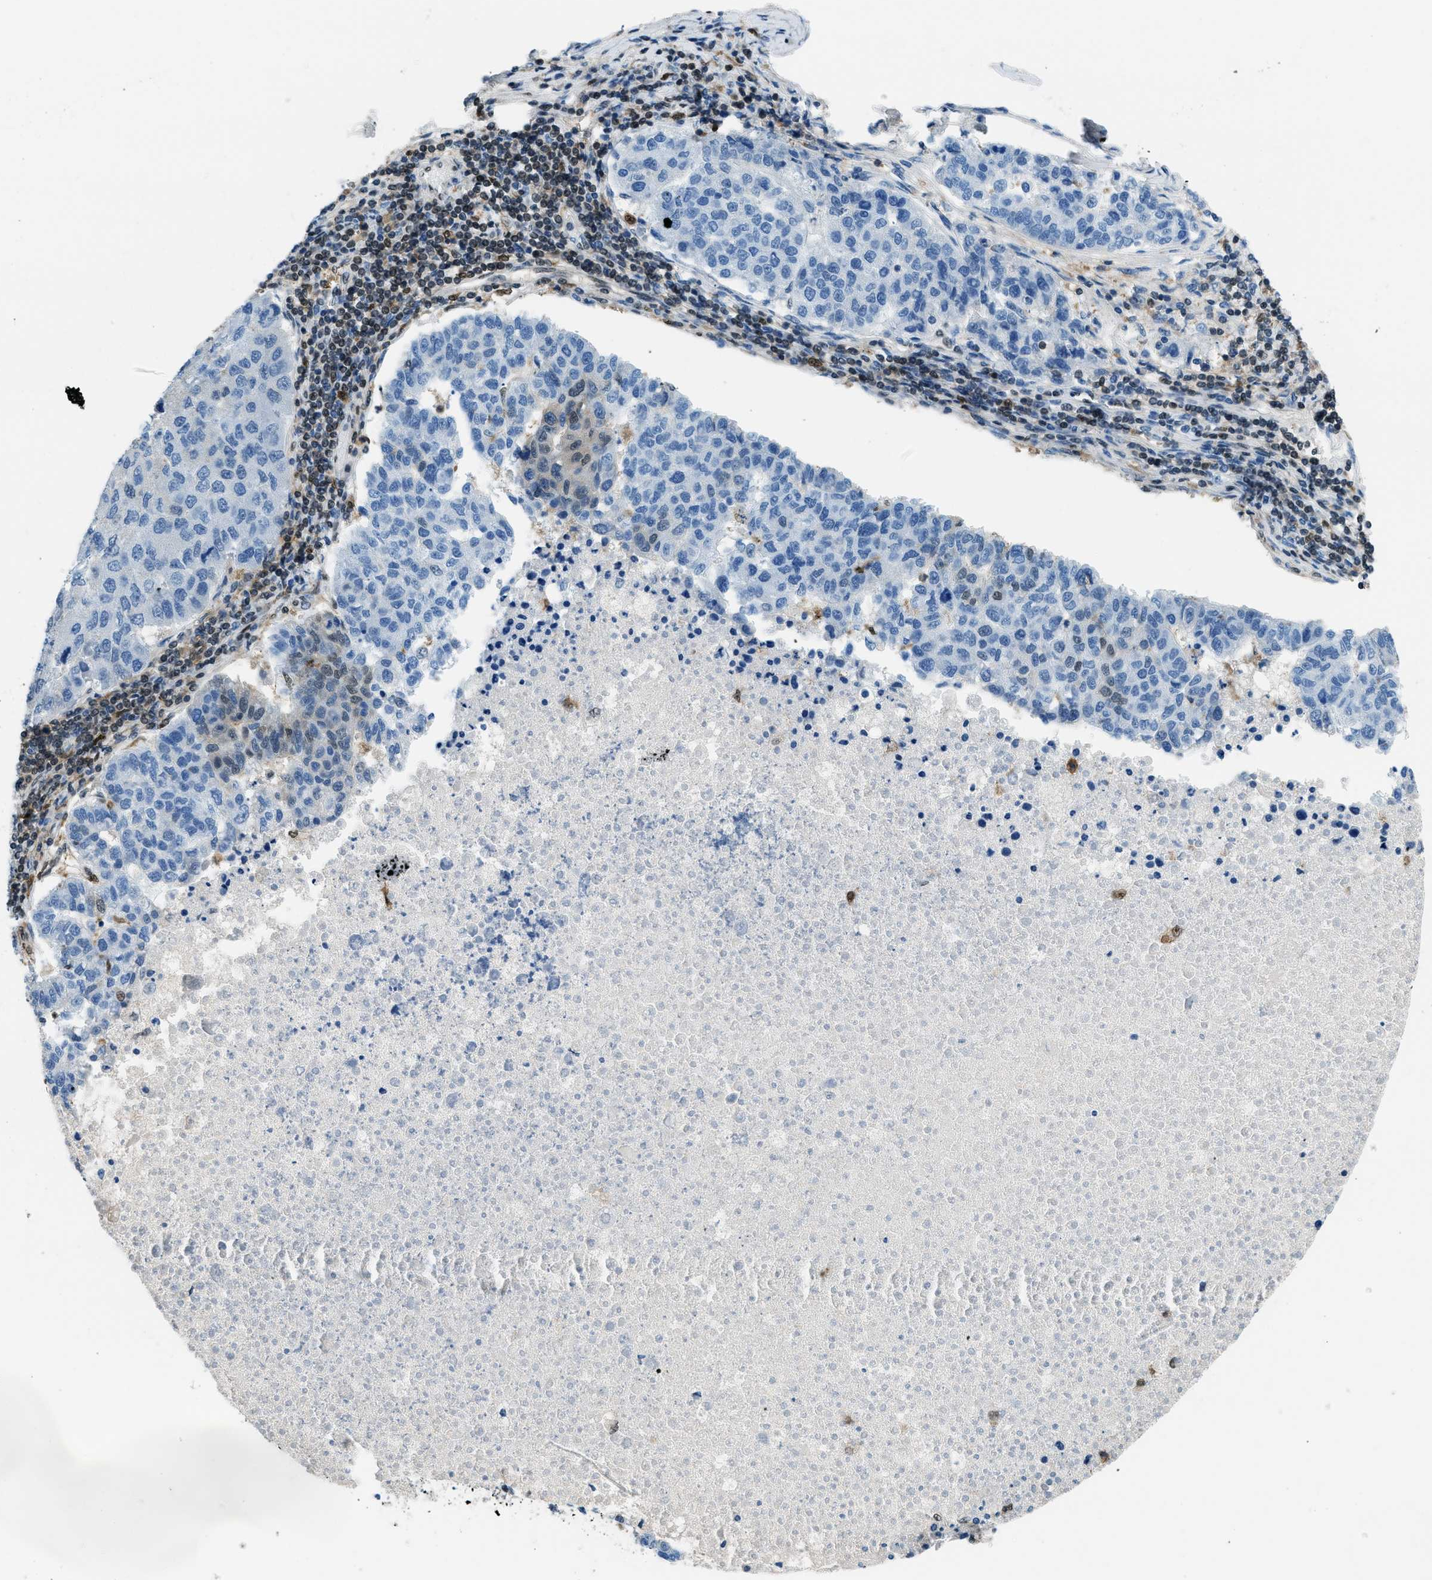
{"staining": {"intensity": "moderate", "quantity": "<25%", "location": "nuclear"}, "tissue": "pancreatic cancer", "cell_type": "Tumor cells", "image_type": "cancer", "snomed": [{"axis": "morphology", "description": "Adenocarcinoma, NOS"}, {"axis": "topography", "description": "Pancreas"}], "caption": "Protein staining shows moderate nuclear staining in about <25% of tumor cells in adenocarcinoma (pancreatic).", "gene": "OGFR", "patient": {"sex": "female", "age": 61}}